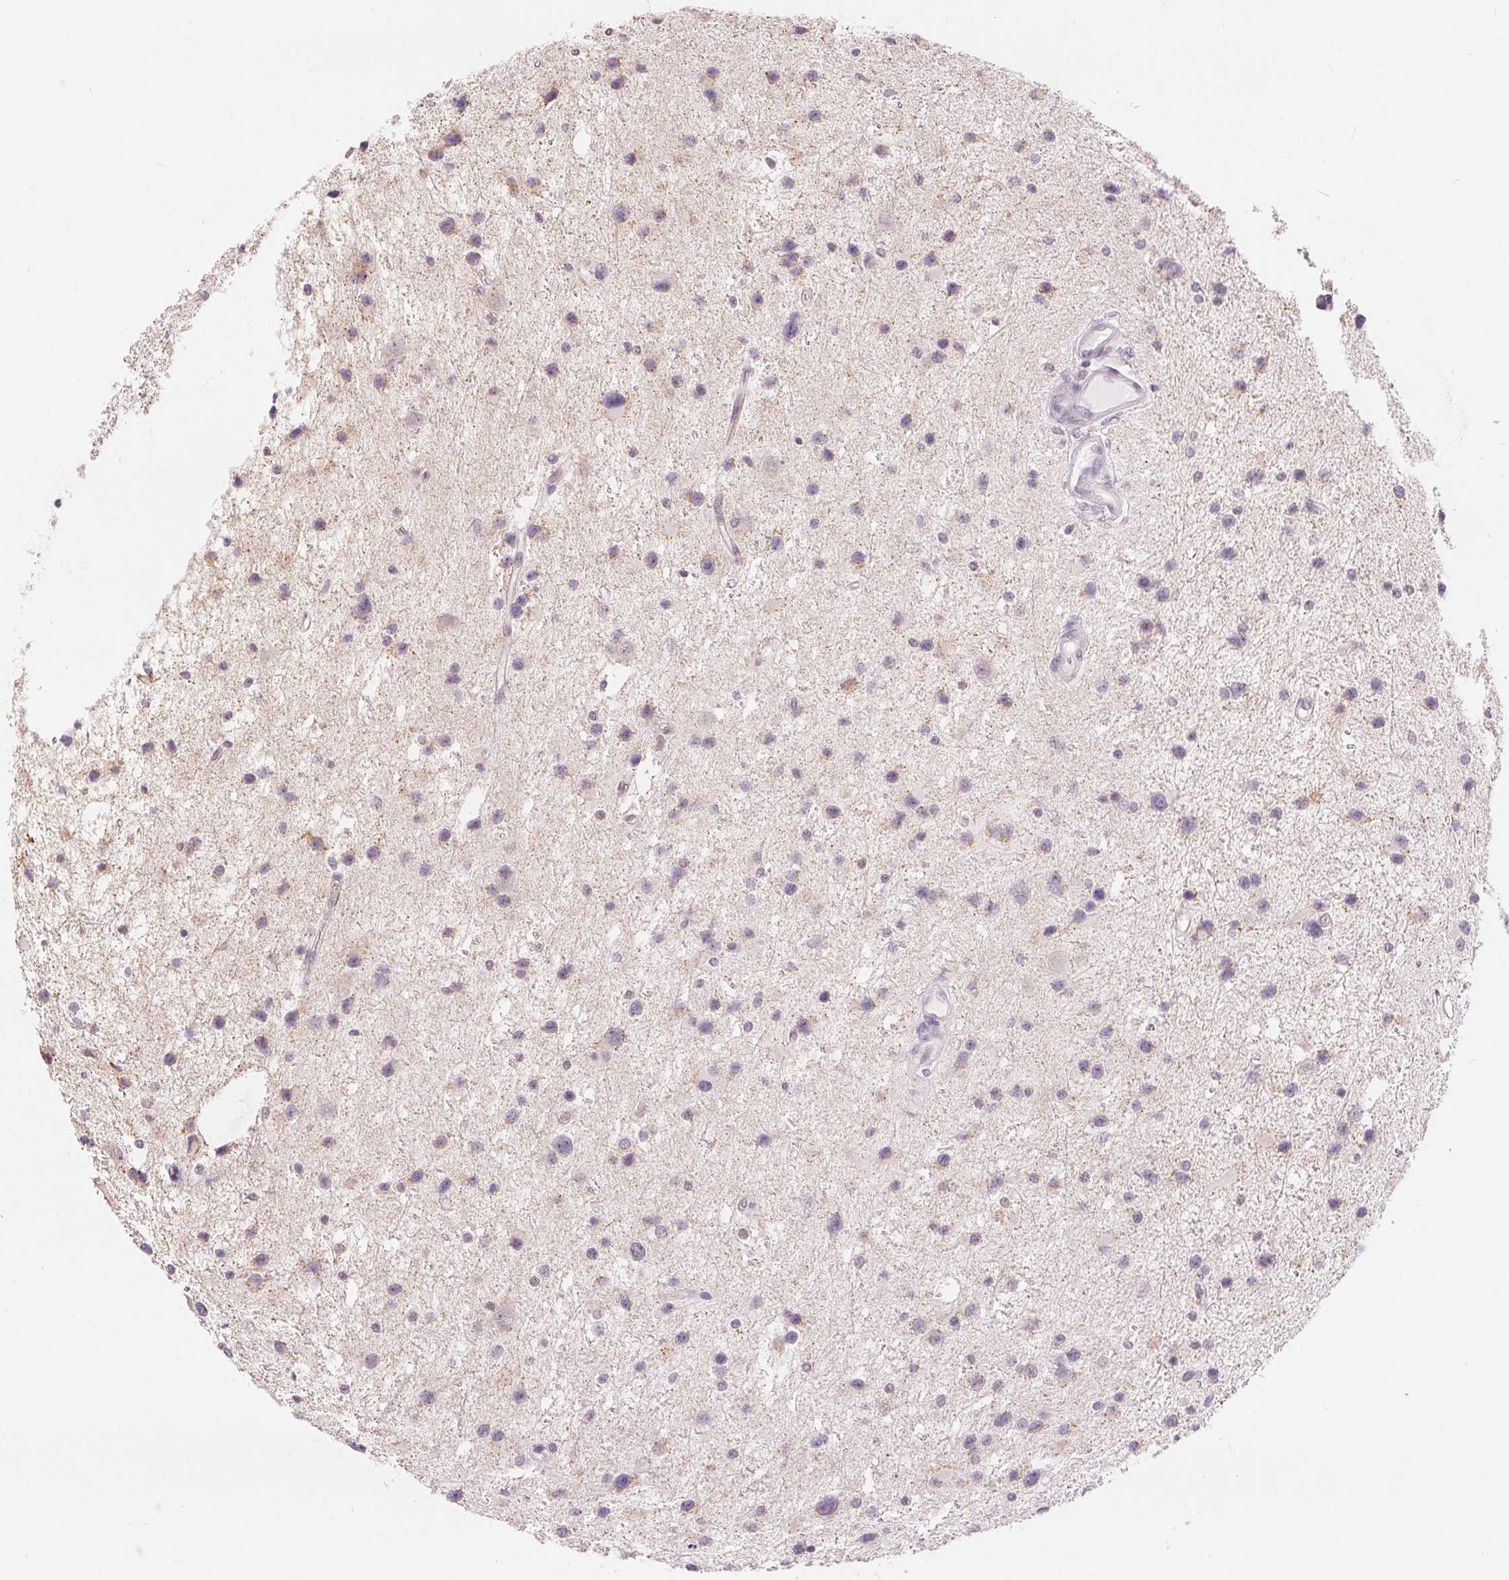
{"staining": {"intensity": "negative", "quantity": "none", "location": "none"}, "tissue": "glioma", "cell_type": "Tumor cells", "image_type": "cancer", "snomed": [{"axis": "morphology", "description": "Glioma, malignant, Low grade"}, {"axis": "topography", "description": "Brain"}], "caption": "Immunohistochemistry micrograph of human malignant low-grade glioma stained for a protein (brown), which displays no expression in tumor cells.", "gene": "POU2F2", "patient": {"sex": "female", "age": 32}}